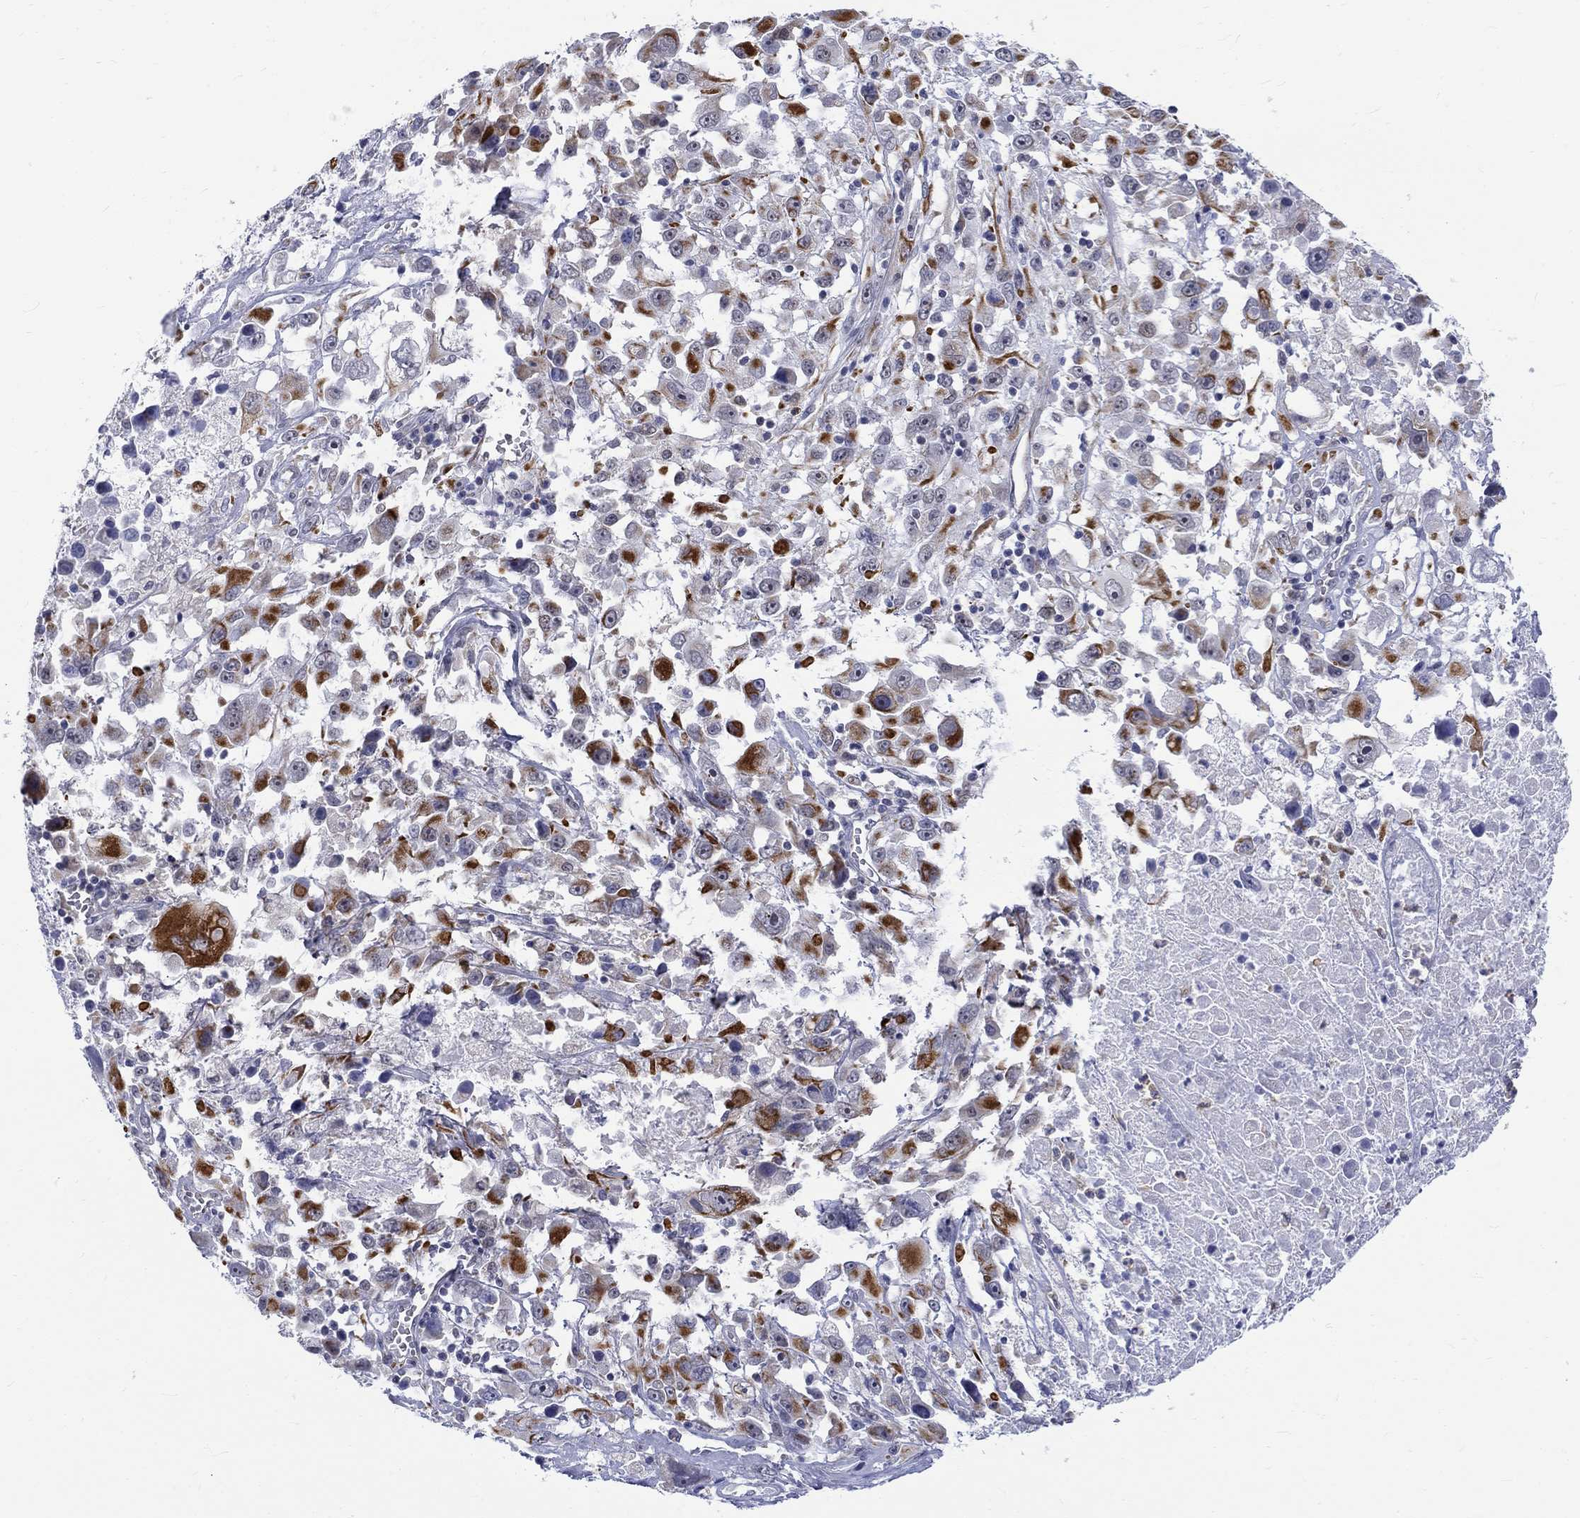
{"staining": {"intensity": "strong", "quantity": "25%-75%", "location": "cytoplasmic/membranous"}, "tissue": "melanoma", "cell_type": "Tumor cells", "image_type": "cancer", "snomed": [{"axis": "morphology", "description": "Malignant melanoma, Metastatic site"}, {"axis": "topography", "description": "Lymph node"}], "caption": "Human malignant melanoma (metastatic site) stained with a brown dye shows strong cytoplasmic/membranous positive staining in about 25%-75% of tumor cells.", "gene": "ST6GALNAC1", "patient": {"sex": "male", "age": 50}}